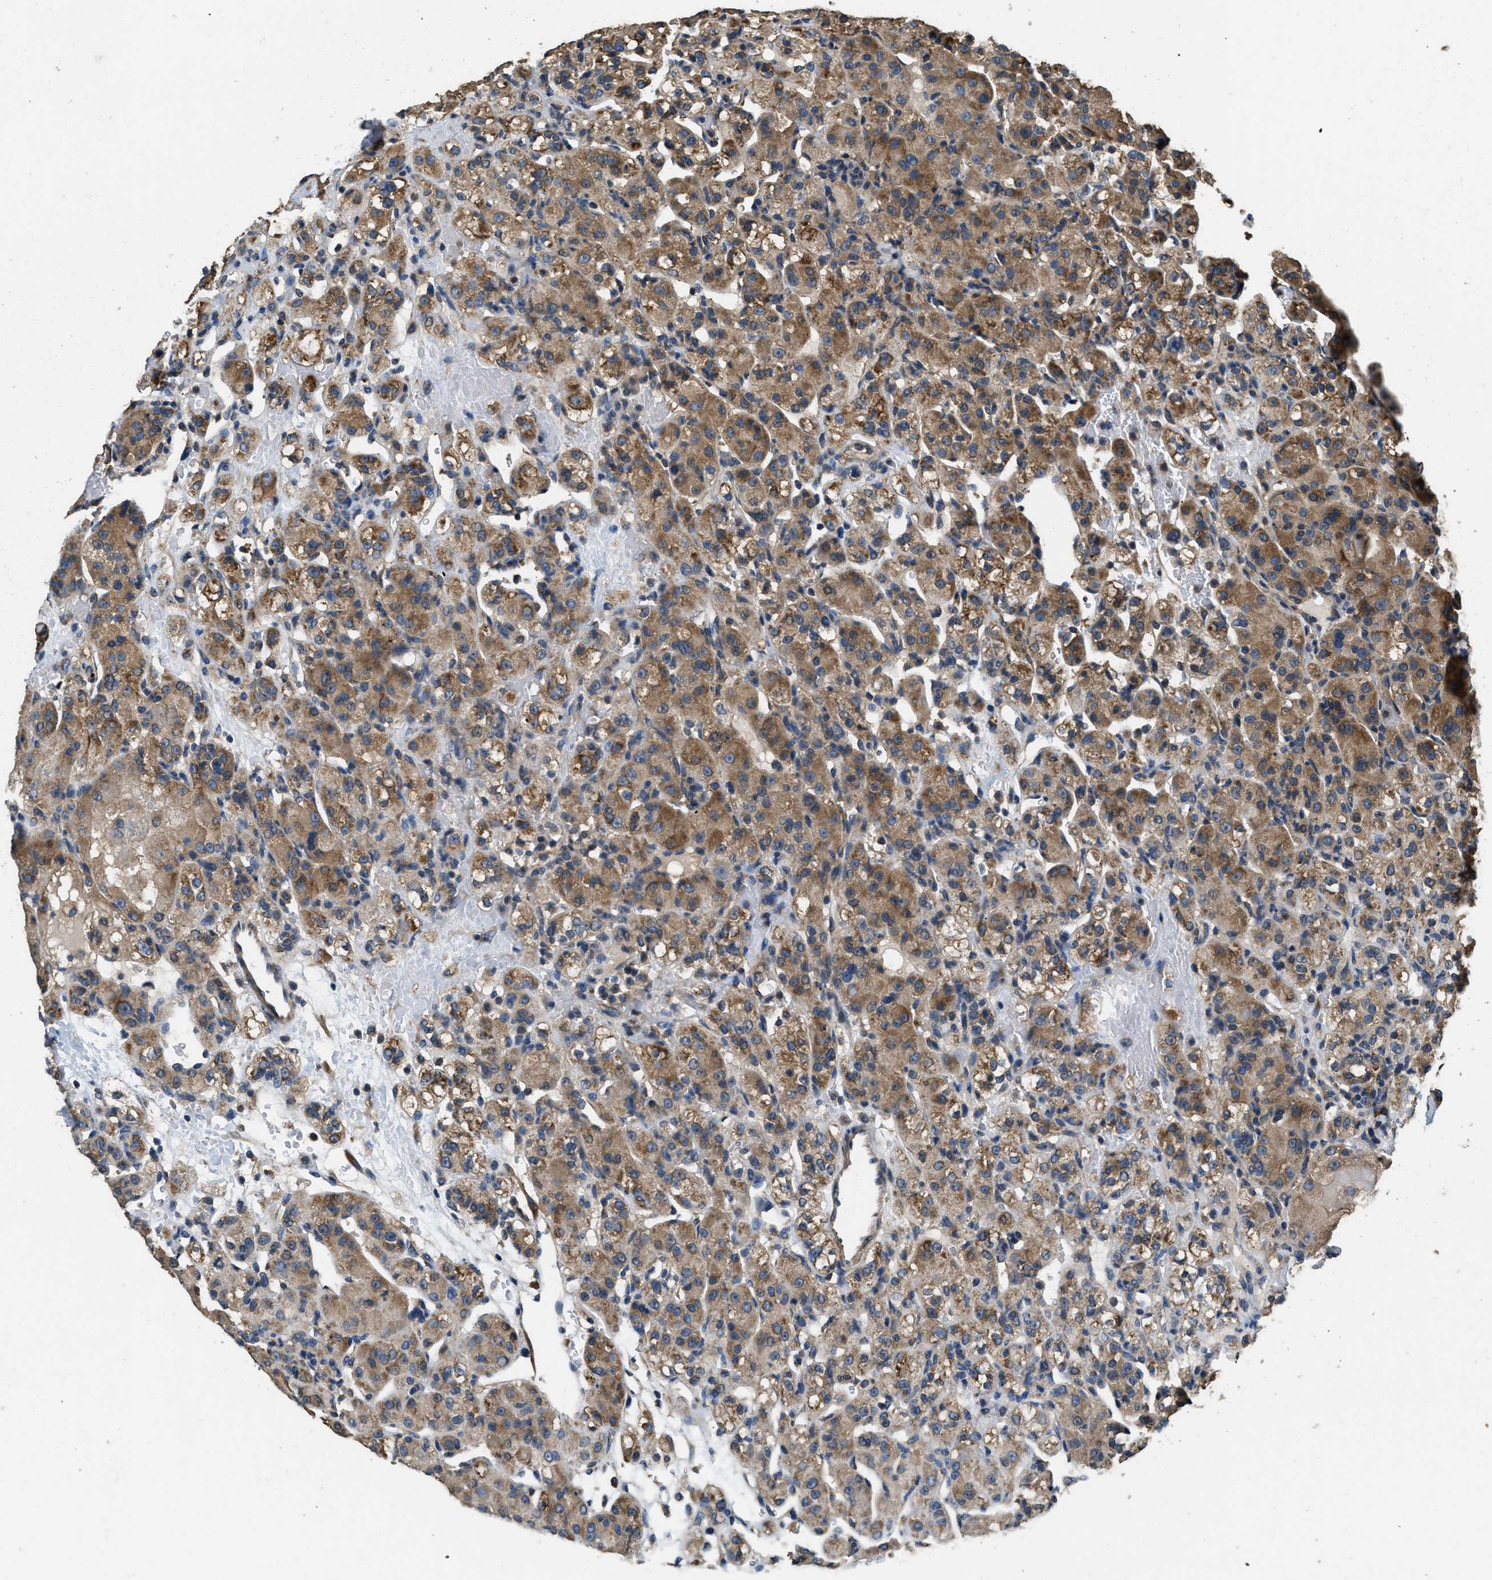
{"staining": {"intensity": "moderate", "quantity": ">75%", "location": "cytoplasmic/membranous"}, "tissue": "renal cancer", "cell_type": "Tumor cells", "image_type": "cancer", "snomed": [{"axis": "morphology", "description": "Normal tissue, NOS"}, {"axis": "morphology", "description": "Adenocarcinoma, NOS"}, {"axis": "topography", "description": "Kidney"}], "caption": "The image exhibits immunohistochemical staining of renal adenocarcinoma. There is moderate cytoplasmic/membranous positivity is identified in approximately >75% of tumor cells.", "gene": "THBS2", "patient": {"sex": "male", "age": 61}}